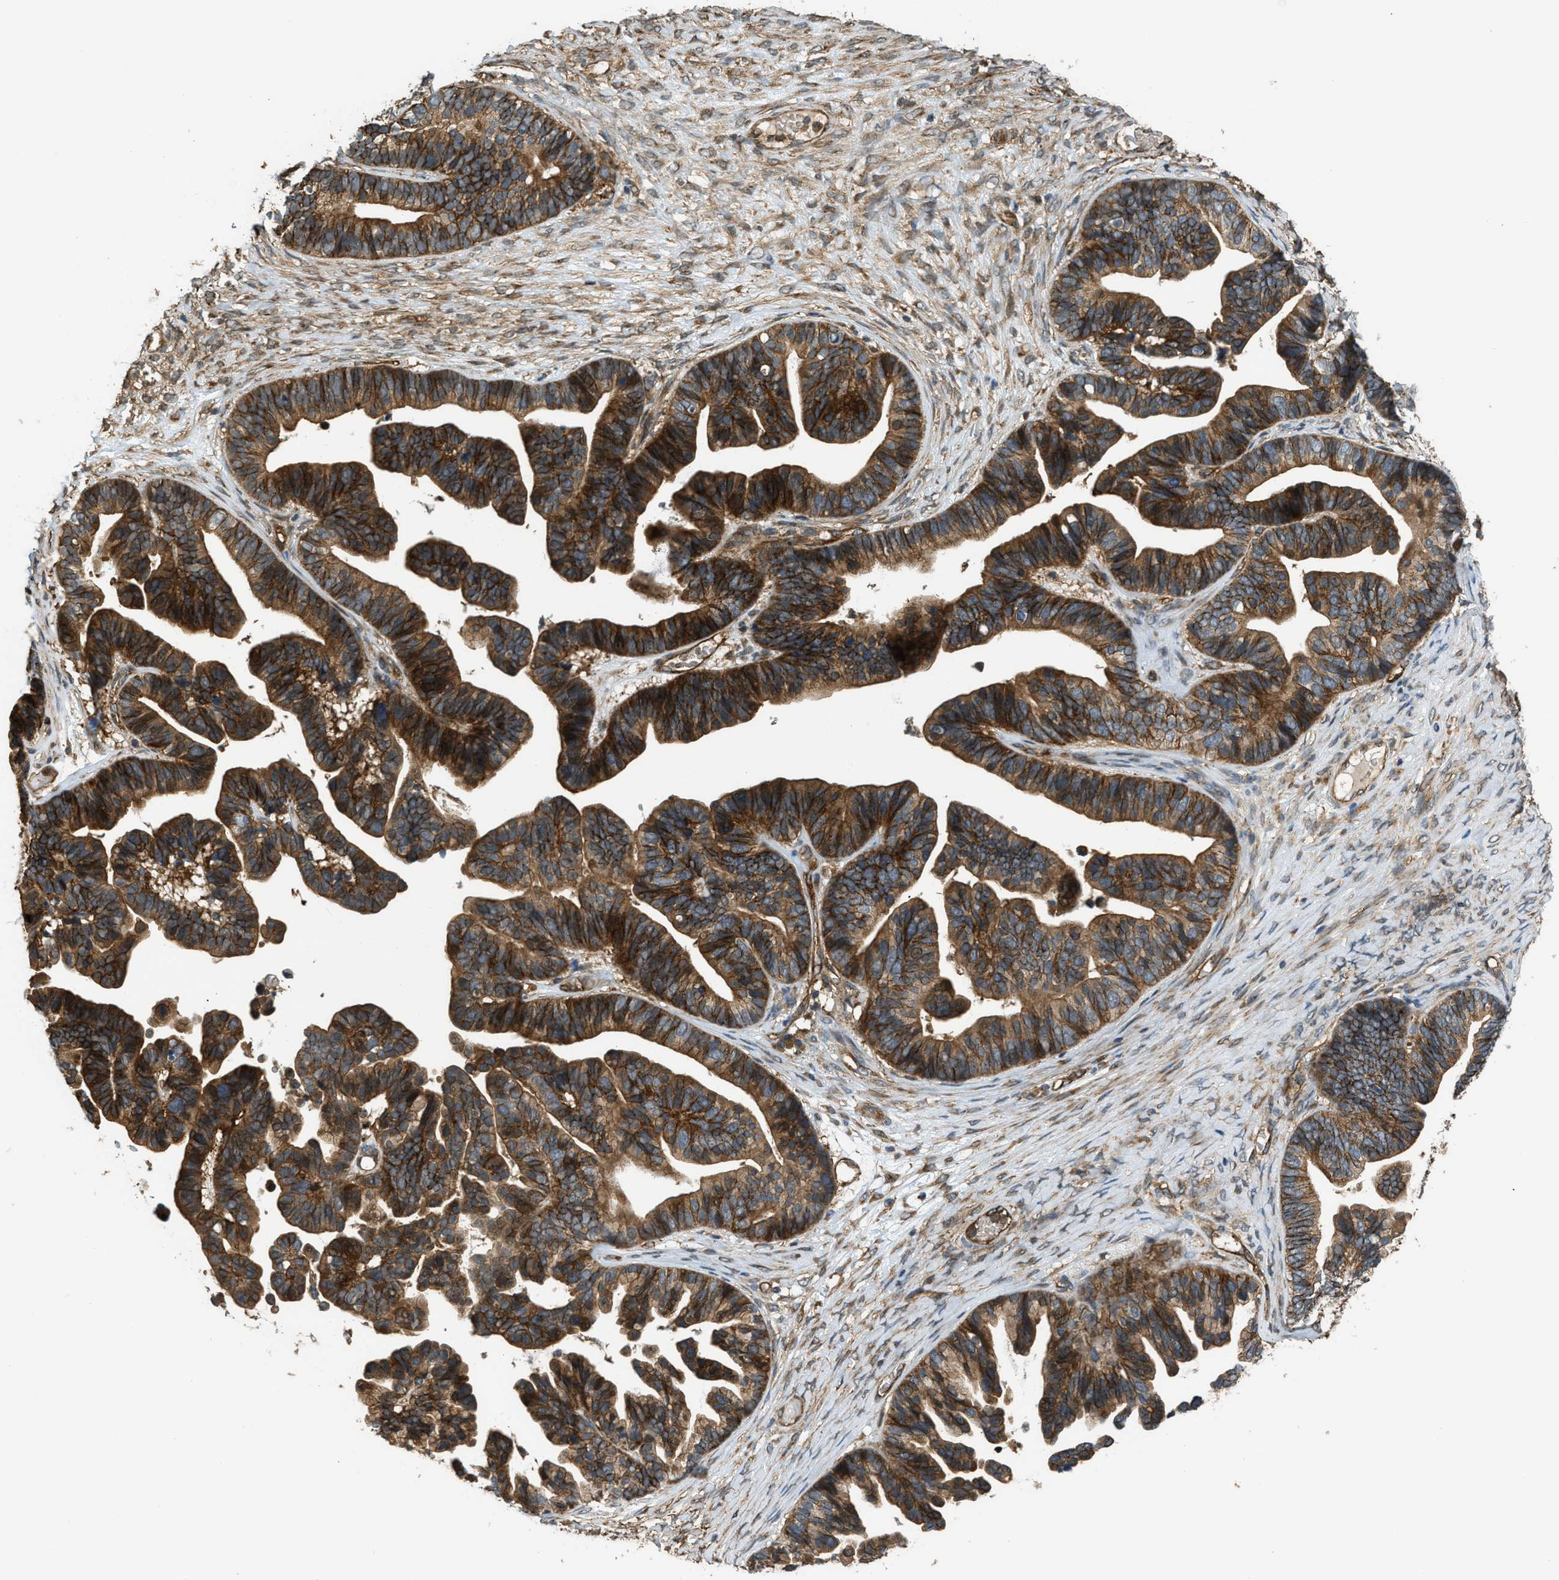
{"staining": {"intensity": "strong", "quantity": ">75%", "location": "cytoplasmic/membranous"}, "tissue": "ovarian cancer", "cell_type": "Tumor cells", "image_type": "cancer", "snomed": [{"axis": "morphology", "description": "Cystadenocarcinoma, serous, NOS"}, {"axis": "topography", "description": "Ovary"}], "caption": "Ovarian cancer tissue displays strong cytoplasmic/membranous positivity in about >75% of tumor cells, visualized by immunohistochemistry.", "gene": "BAG4", "patient": {"sex": "female", "age": 56}}